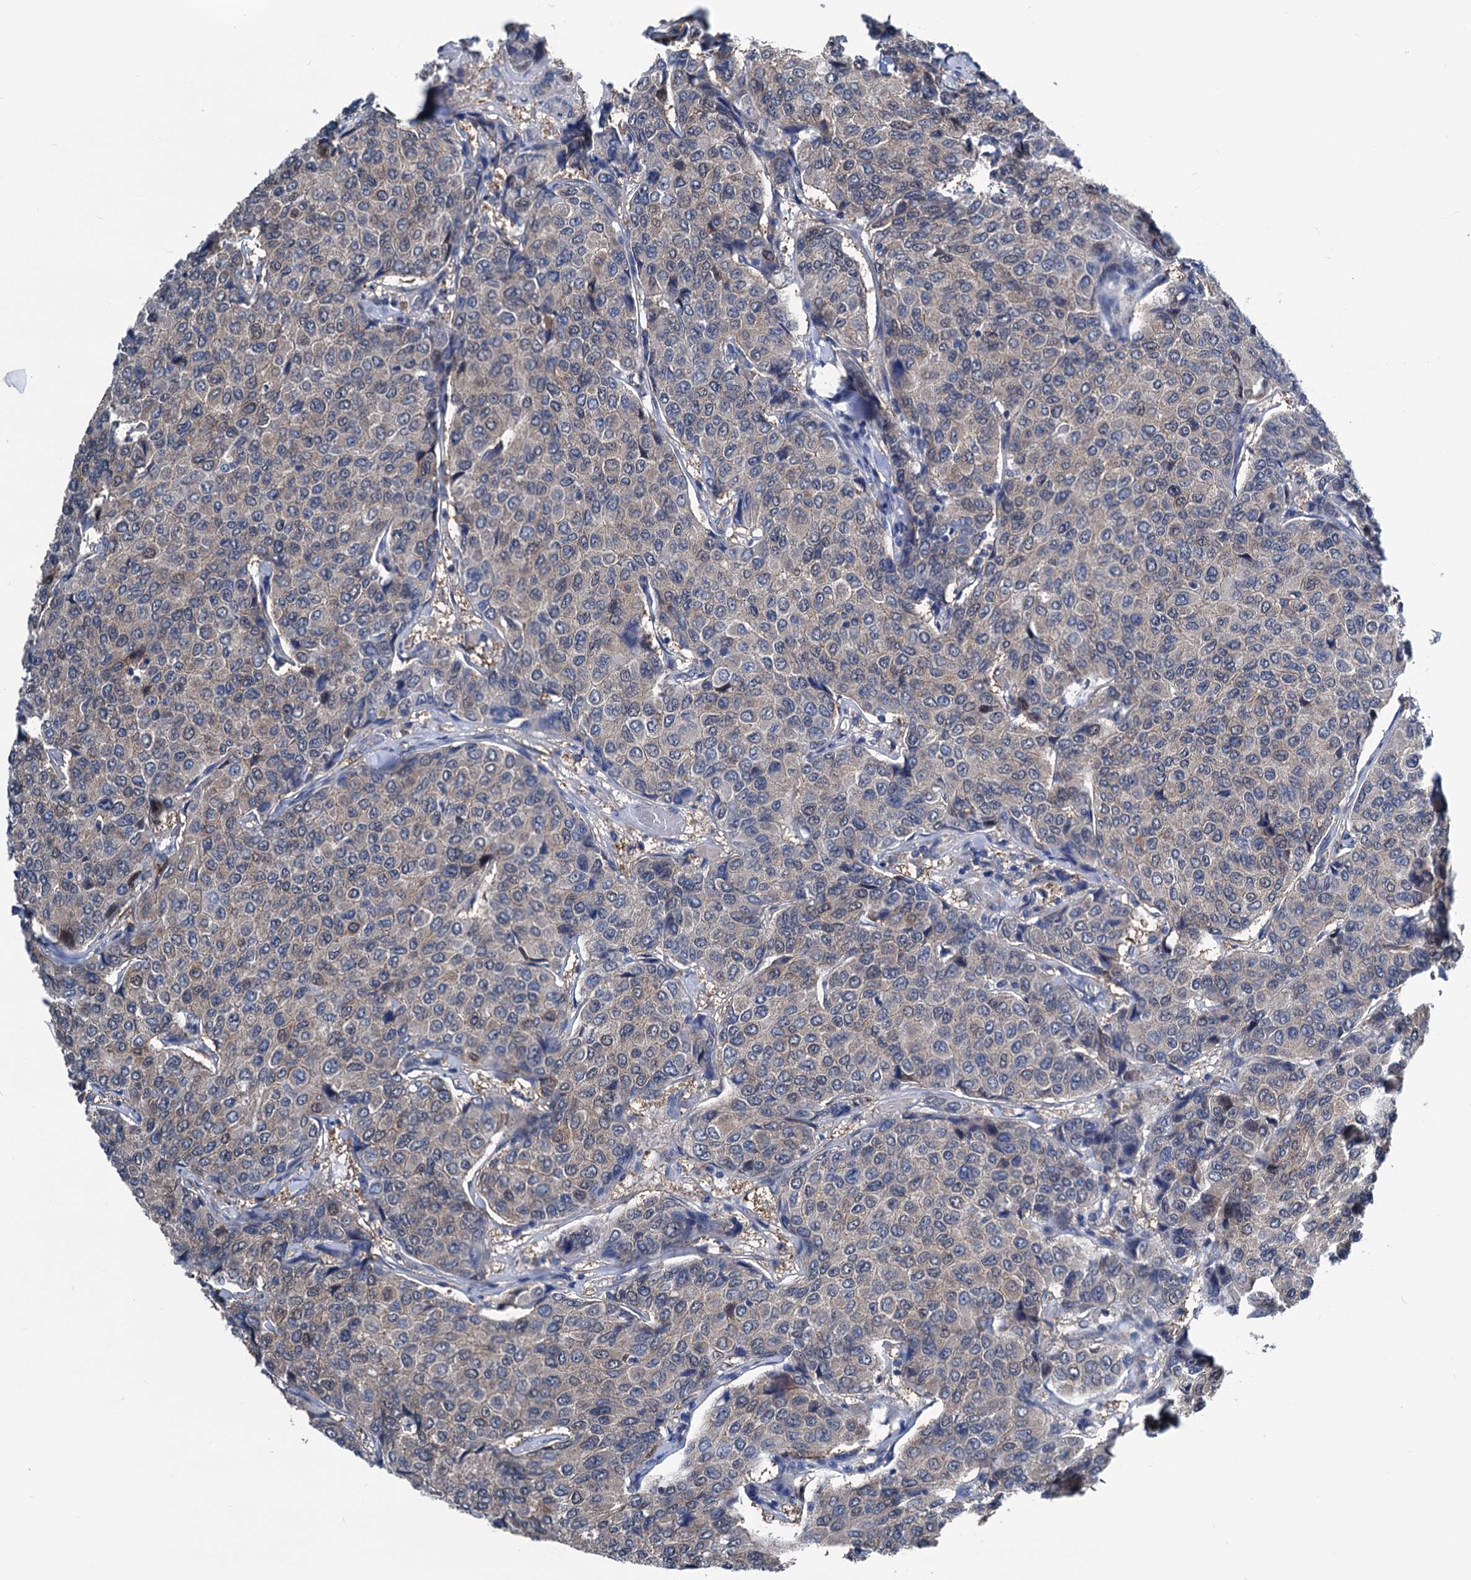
{"staining": {"intensity": "weak", "quantity": "25%-75%", "location": "cytoplasmic/membranous"}, "tissue": "breast cancer", "cell_type": "Tumor cells", "image_type": "cancer", "snomed": [{"axis": "morphology", "description": "Duct carcinoma"}, {"axis": "topography", "description": "Breast"}], "caption": "Breast invasive ductal carcinoma stained with immunohistochemistry exhibits weak cytoplasmic/membranous expression in approximately 25%-75% of tumor cells.", "gene": "GLO1", "patient": {"sex": "female", "age": 55}}